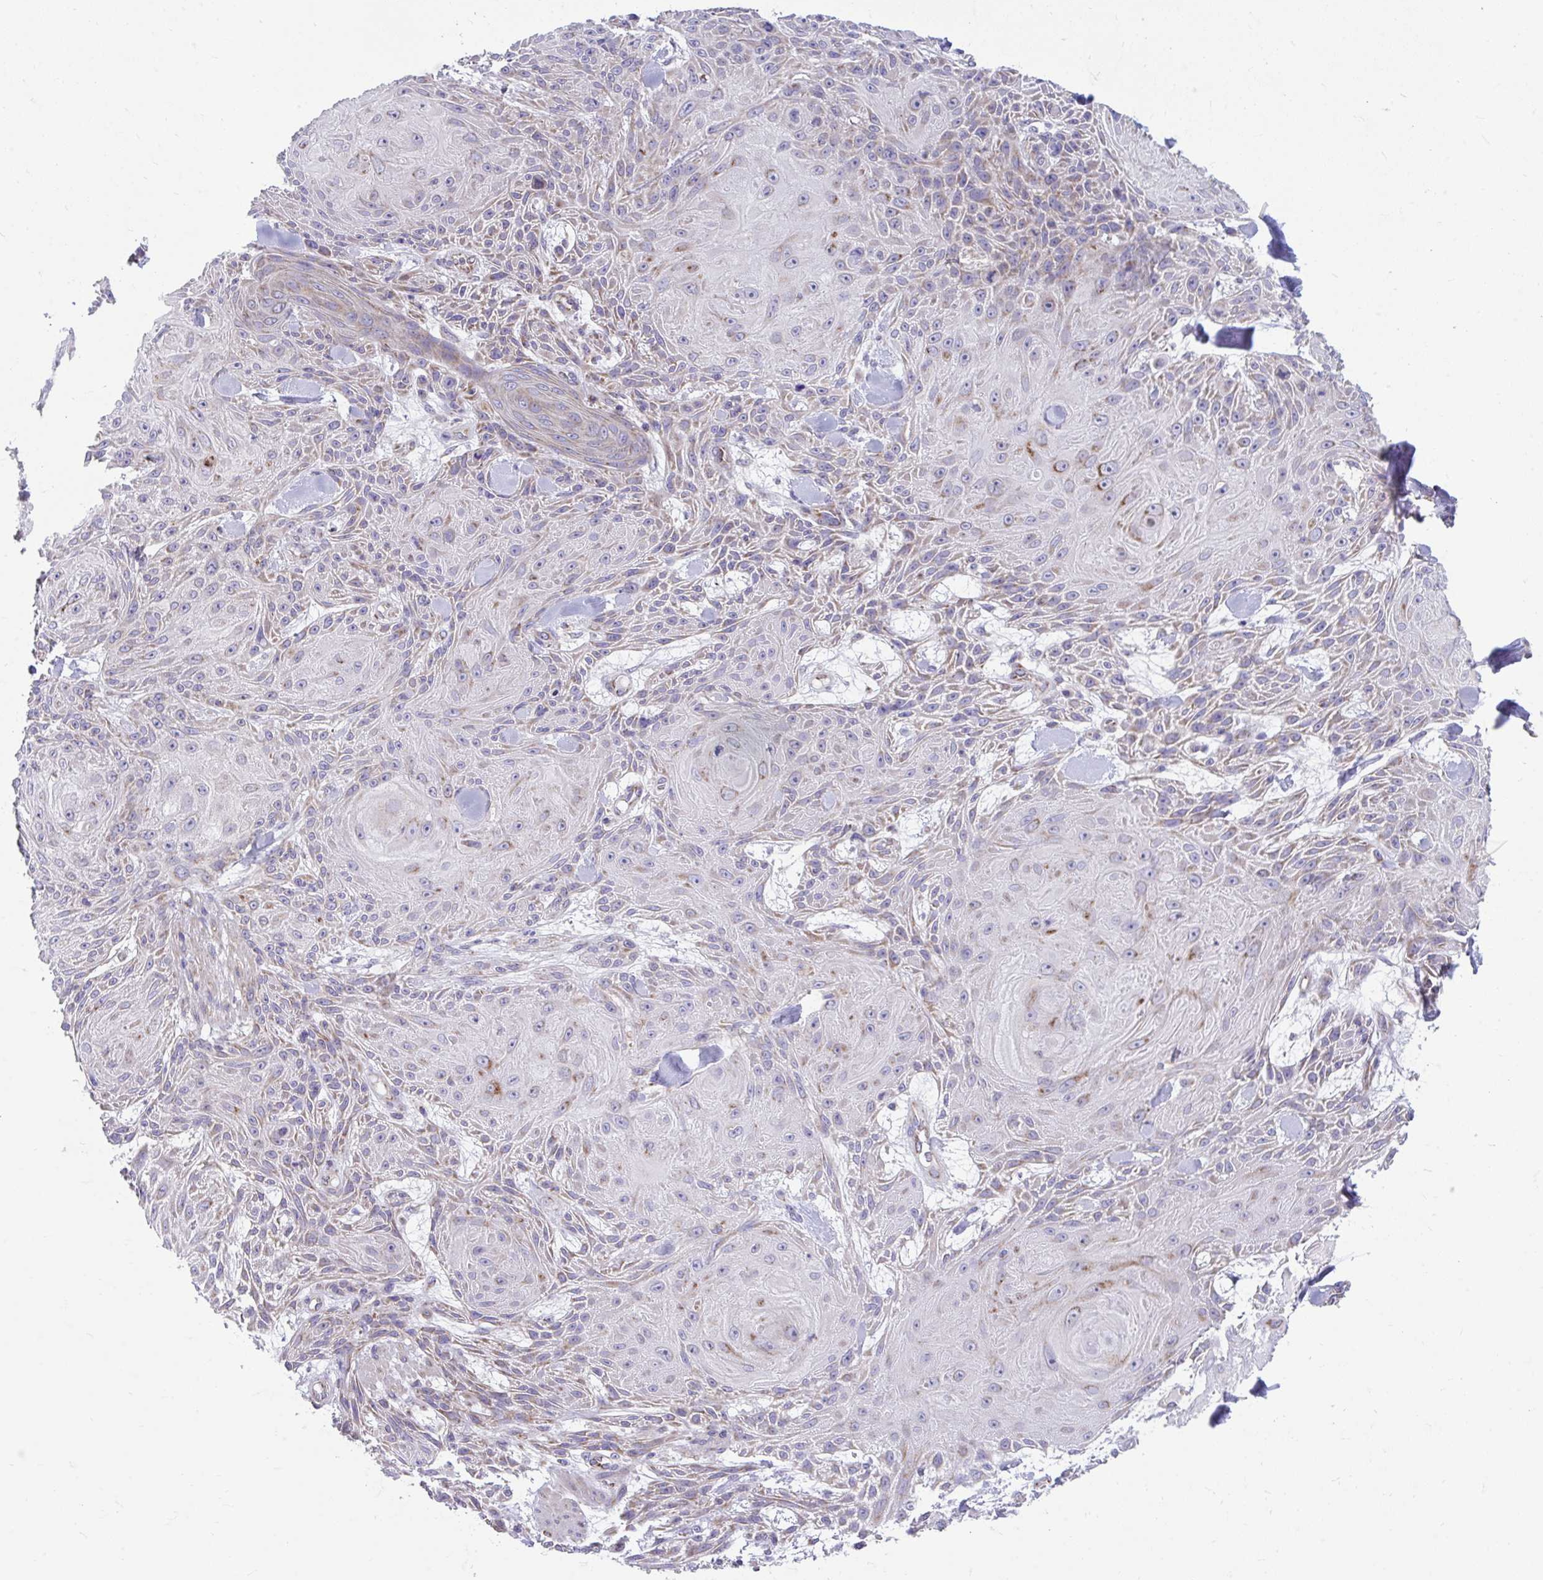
{"staining": {"intensity": "weak", "quantity": "25%-75%", "location": "cytoplasmic/membranous"}, "tissue": "skin cancer", "cell_type": "Tumor cells", "image_type": "cancer", "snomed": [{"axis": "morphology", "description": "Squamous cell carcinoma, NOS"}, {"axis": "topography", "description": "Skin"}], "caption": "Immunohistochemistry histopathology image of neoplastic tissue: human skin squamous cell carcinoma stained using IHC exhibits low levels of weak protein expression localized specifically in the cytoplasmic/membranous of tumor cells, appearing as a cytoplasmic/membranous brown color.", "gene": "LINGO4", "patient": {"sex": "male", "age": 88}}